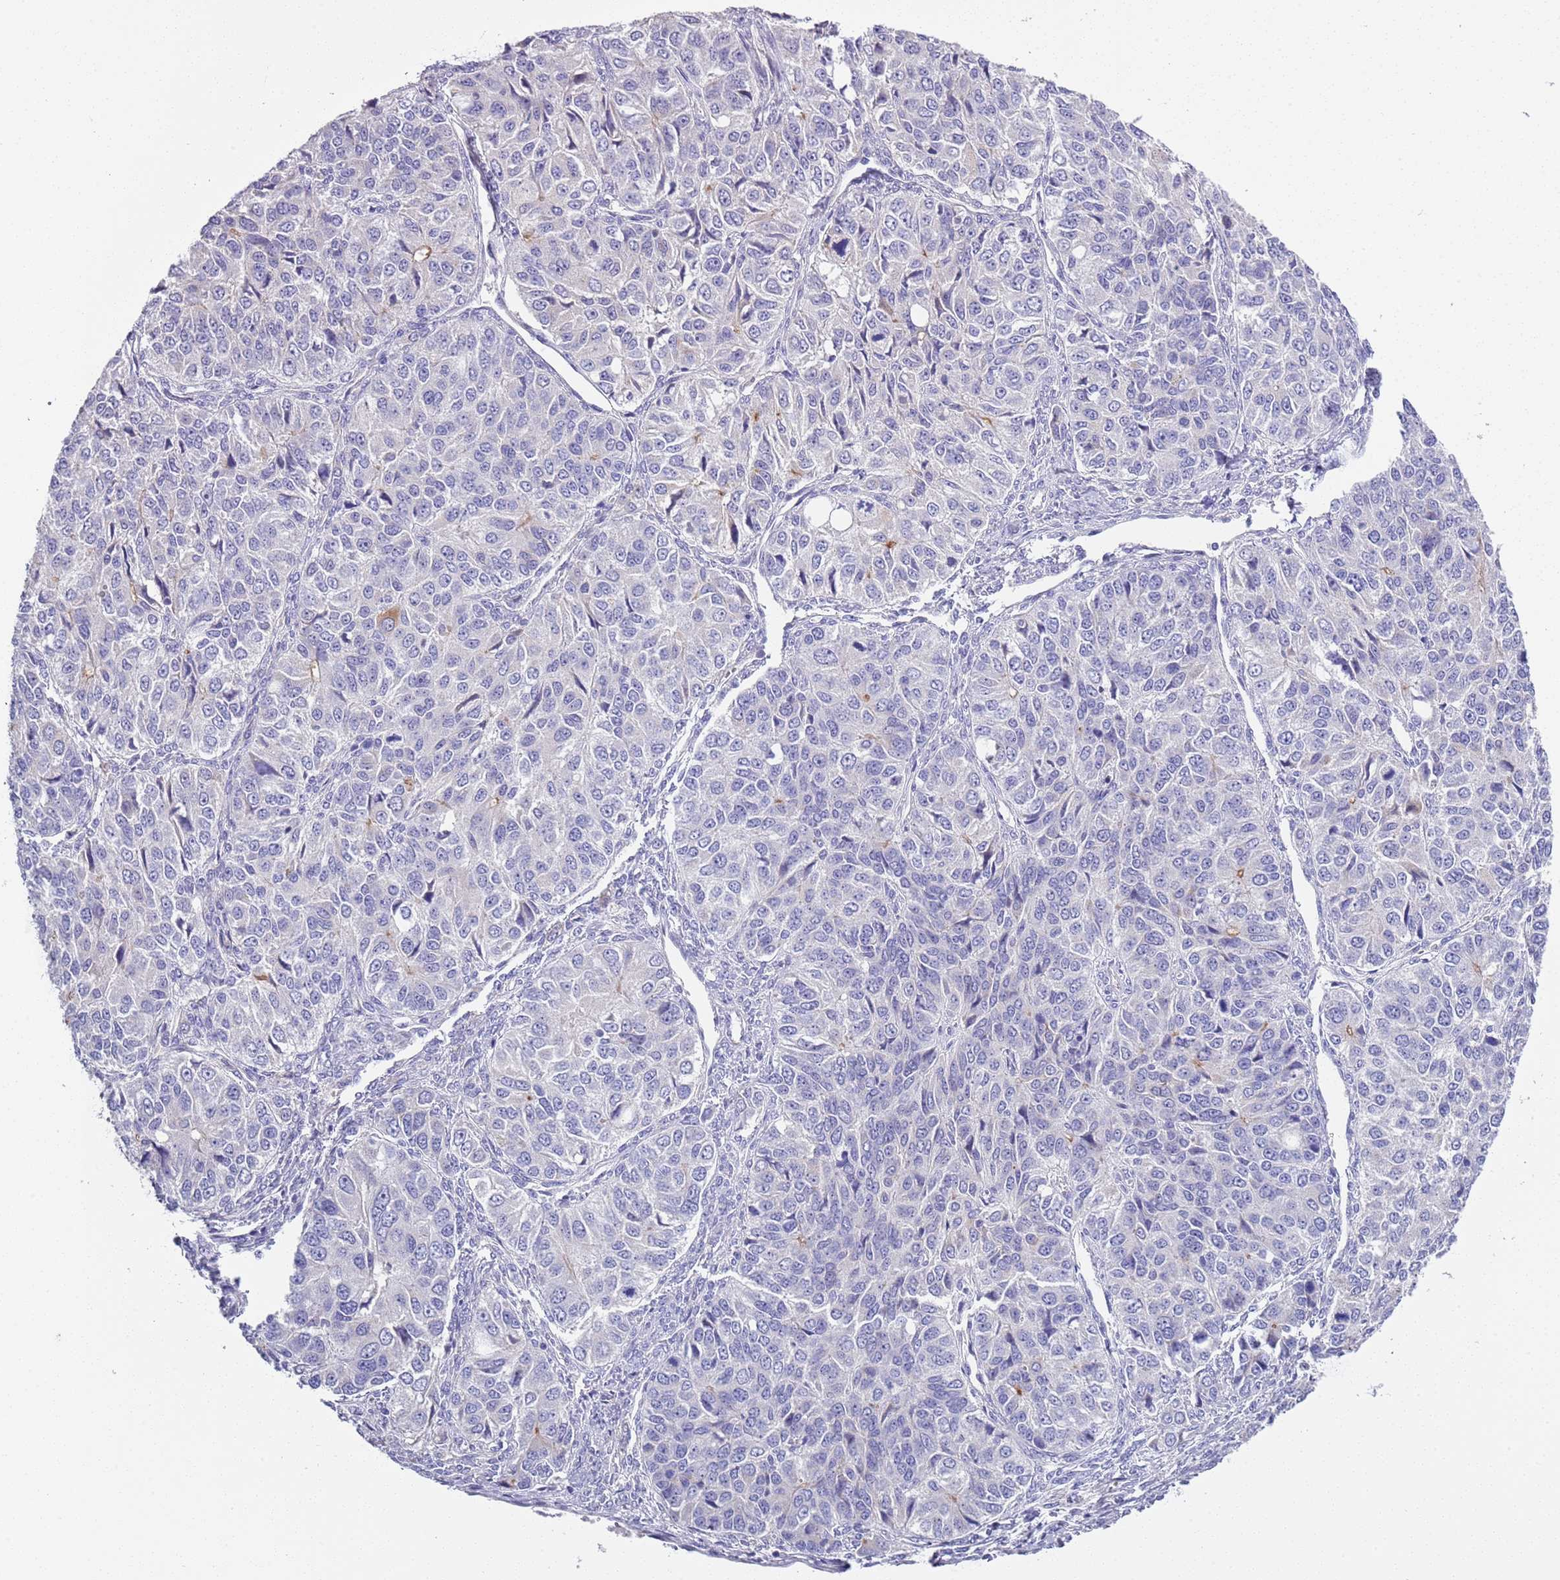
{"staining": {"intensity": "negative", "quantity": "none", "location": "none"}, "tissue": "ovarian cancer", "cell_type": "Tumor cells", "image_type": "cancer", "snomed": [{"axis": "morphology", "description": "Carcinoma, endometroid"}, {"axis": "topography", "description": "Ovary"}], "caption": "A micrograph of ovarian endometroid carcinoma stained for a protein reveals no brown staining in tumor cells. (DAB immunohistochemistry with hematoxylin counter stain).", "gene": "BRMS1L", "patient": {"sex": "female", "age": 51}}